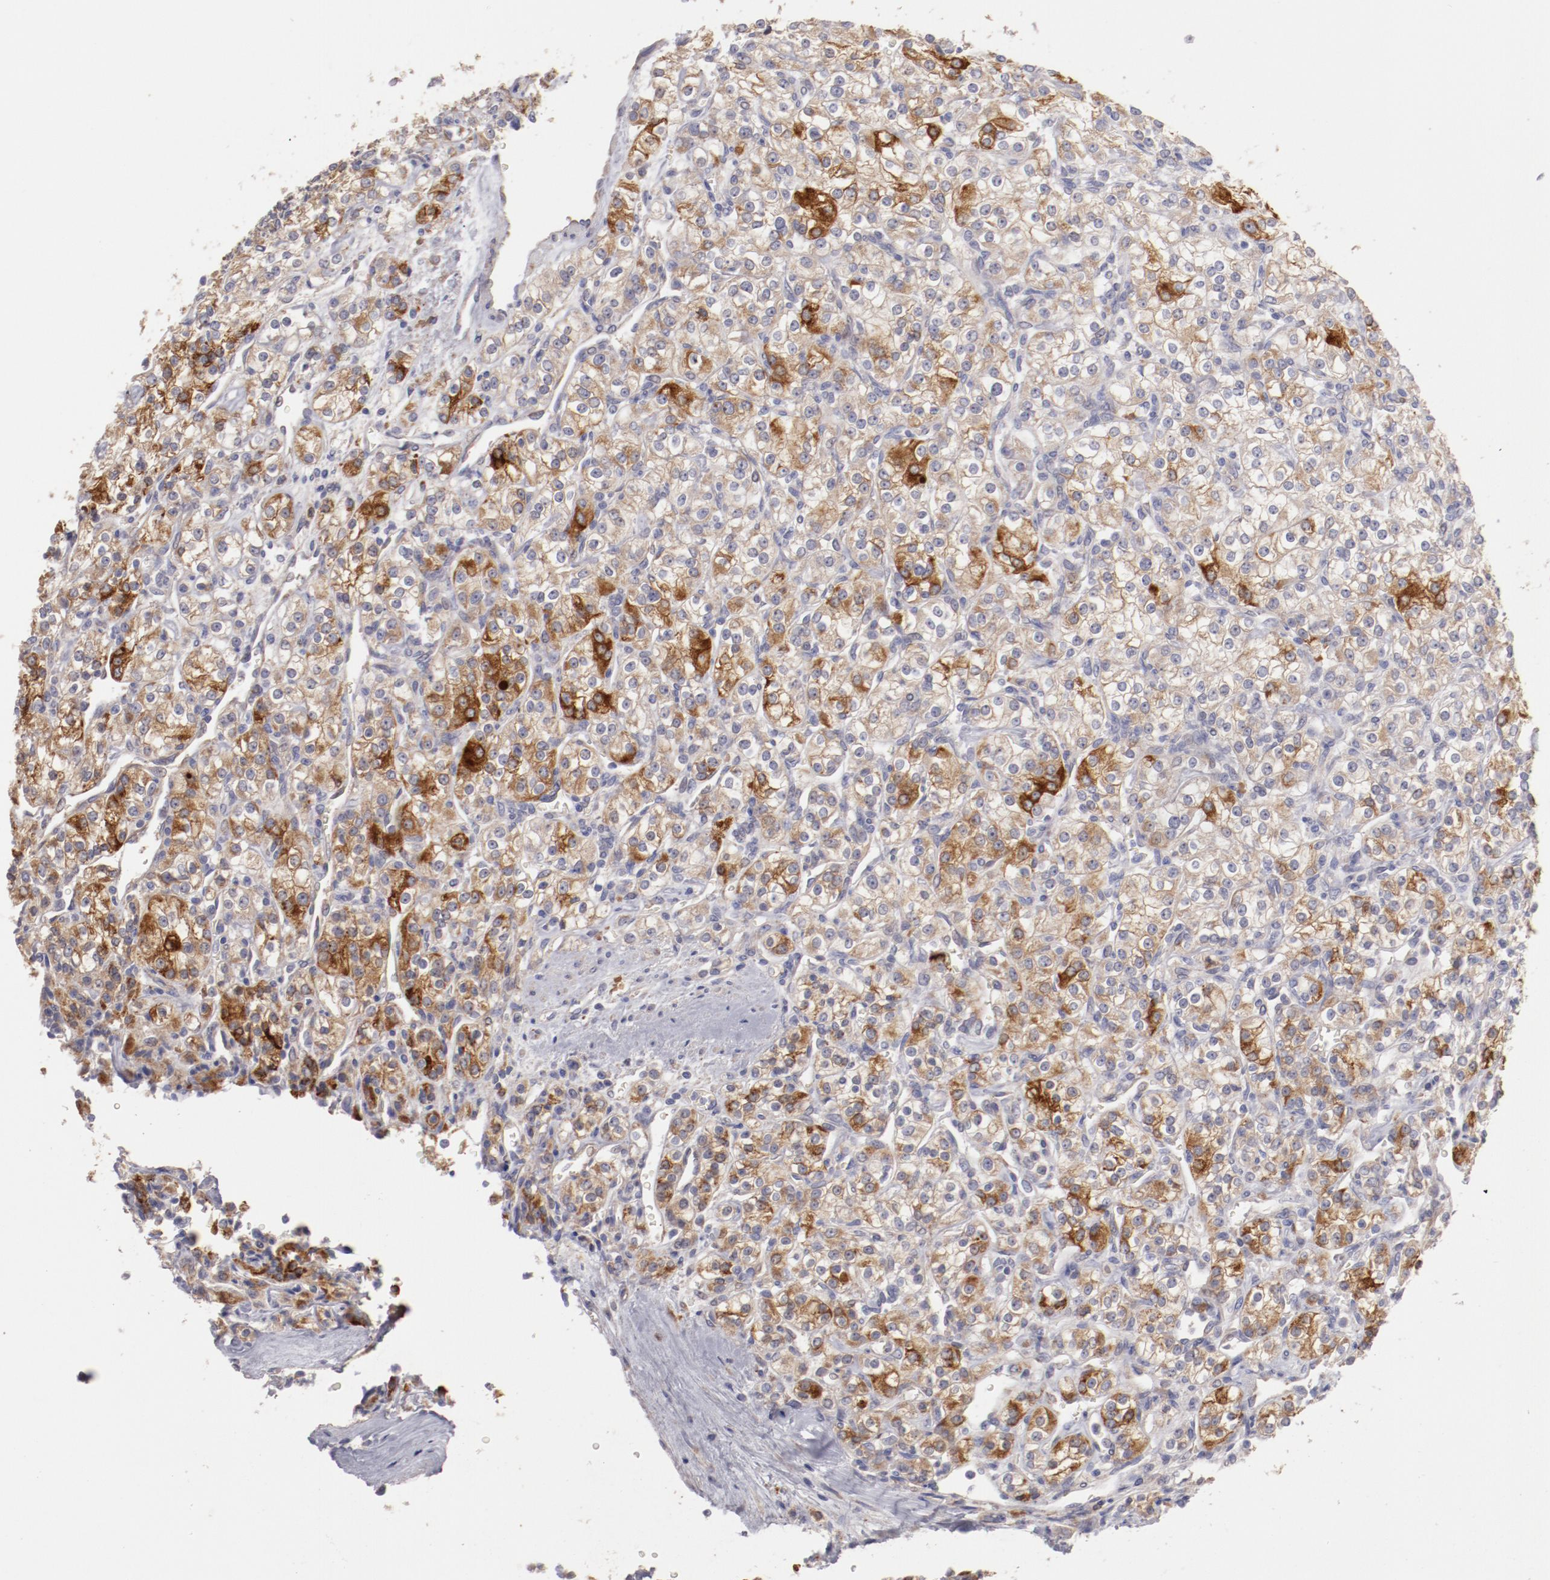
{"staining": {"intensity": "moderate", "quantity": "25%-75%", "location": "cytoplasmic/membranous"}, "tissue": "renal cancer", "cell_type": "Tumor cells", "image_type": "cancer", "snomed": [{"axis": "morphology", "description": "Adenocarcinoma, NOS"}, {"axis": "topography", "description": "Kidney"}], "caption": "Renal cancer was stained to show a protein in brown. There is medium levels of moderate cytoplasmic/membranous staining in approximately 25%-75% of tumor cells. Nuclei are stained in blue.", "gene": "ENTPD5", "patient": {"sex": "male", "age": 77}}